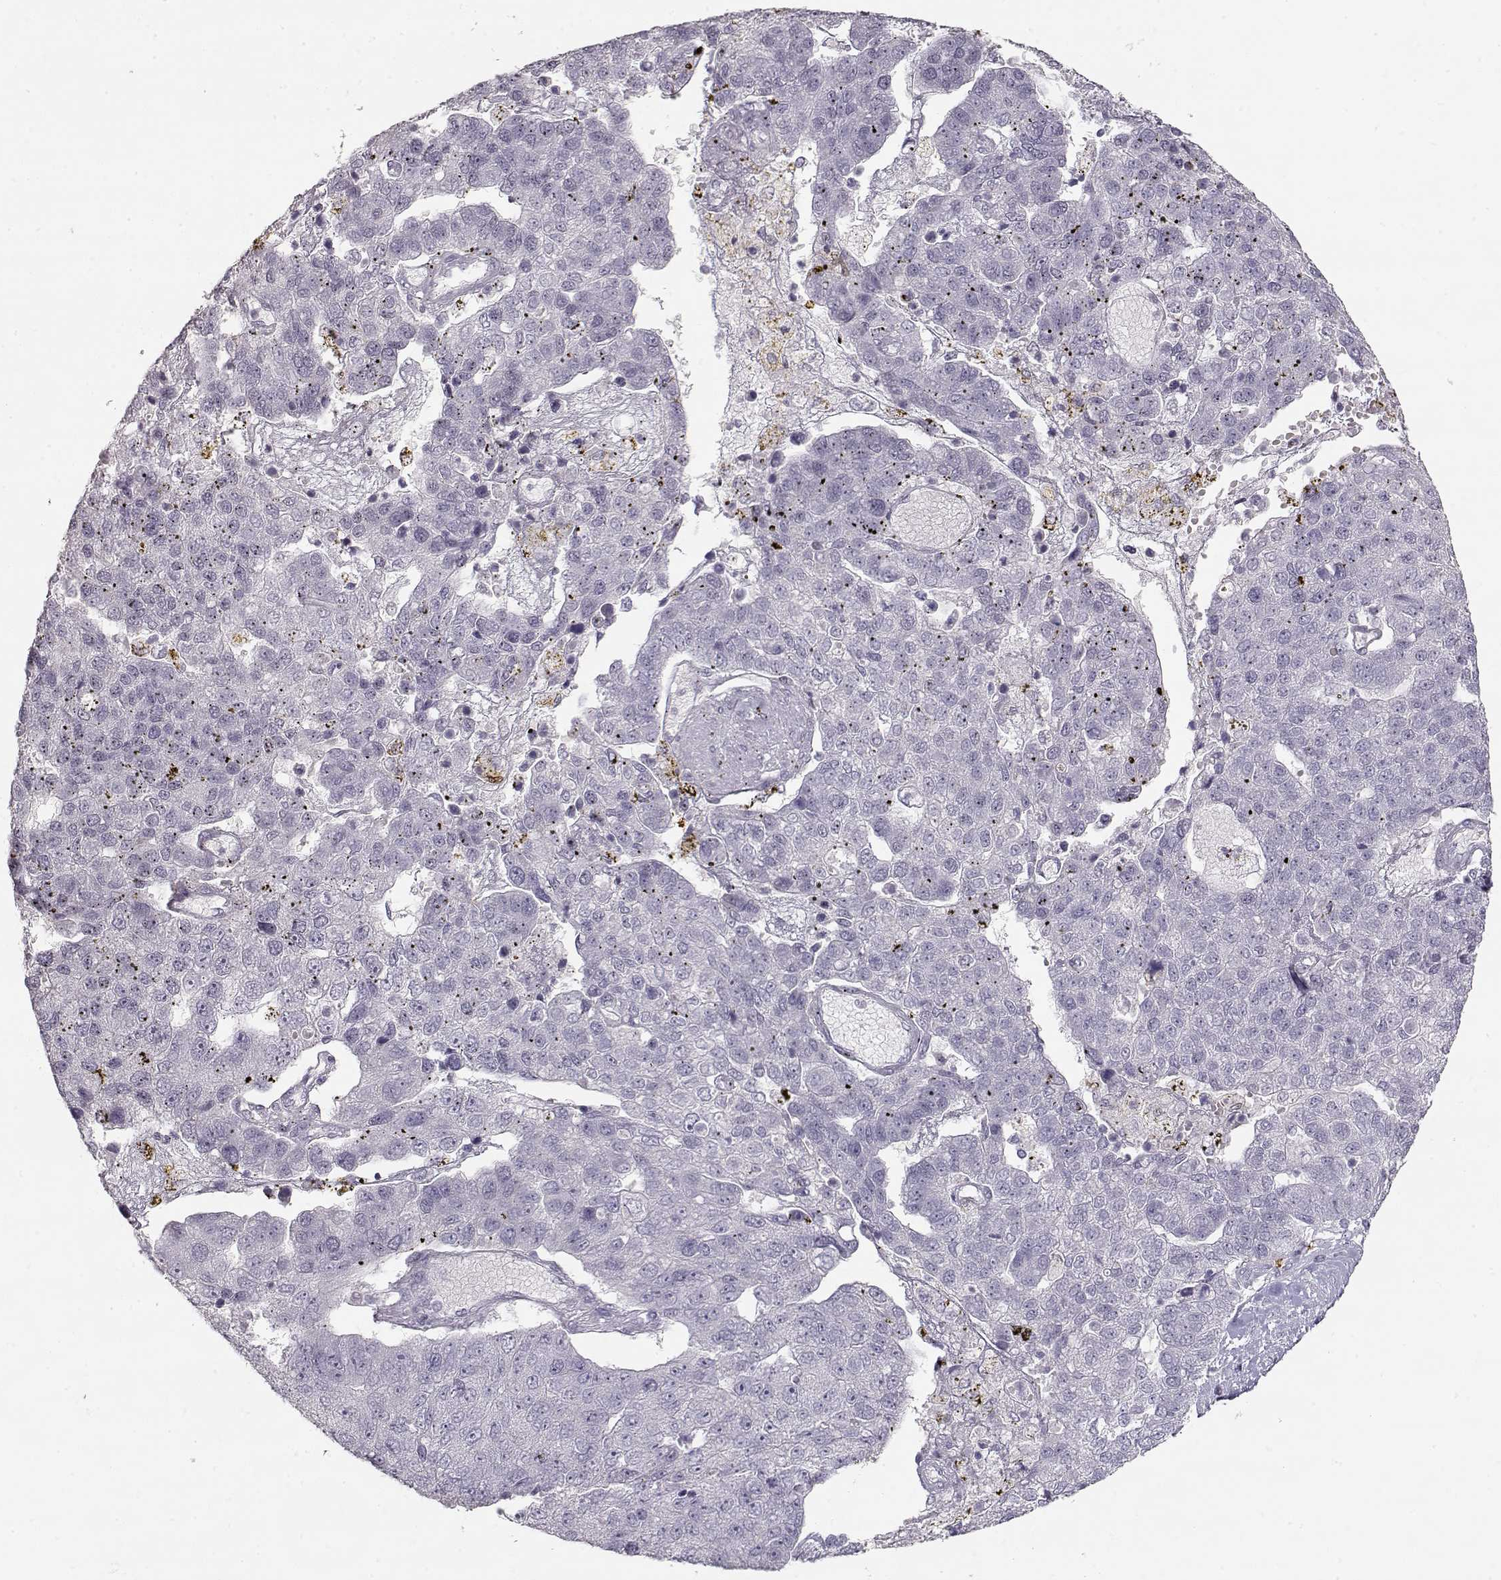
{"staining": {"intensity": "negative", "quantity": "none", "location": "none"}, "tissue": "pancreatic cancer", "cell_type": "Tumor cells", "image_type": "cancer", "snomed": [{"axis": "morphology", "description": "Adenocarcinoma, NOS"}, {"axis": "topography", "description": "Pancreas"}], "caption": "The photomicrograph demonstrates no staining of tumor cells in adenocarcinoma (pancreatic).", "gene": "S100B", "patient": {"sex": "female", "age": 61}}